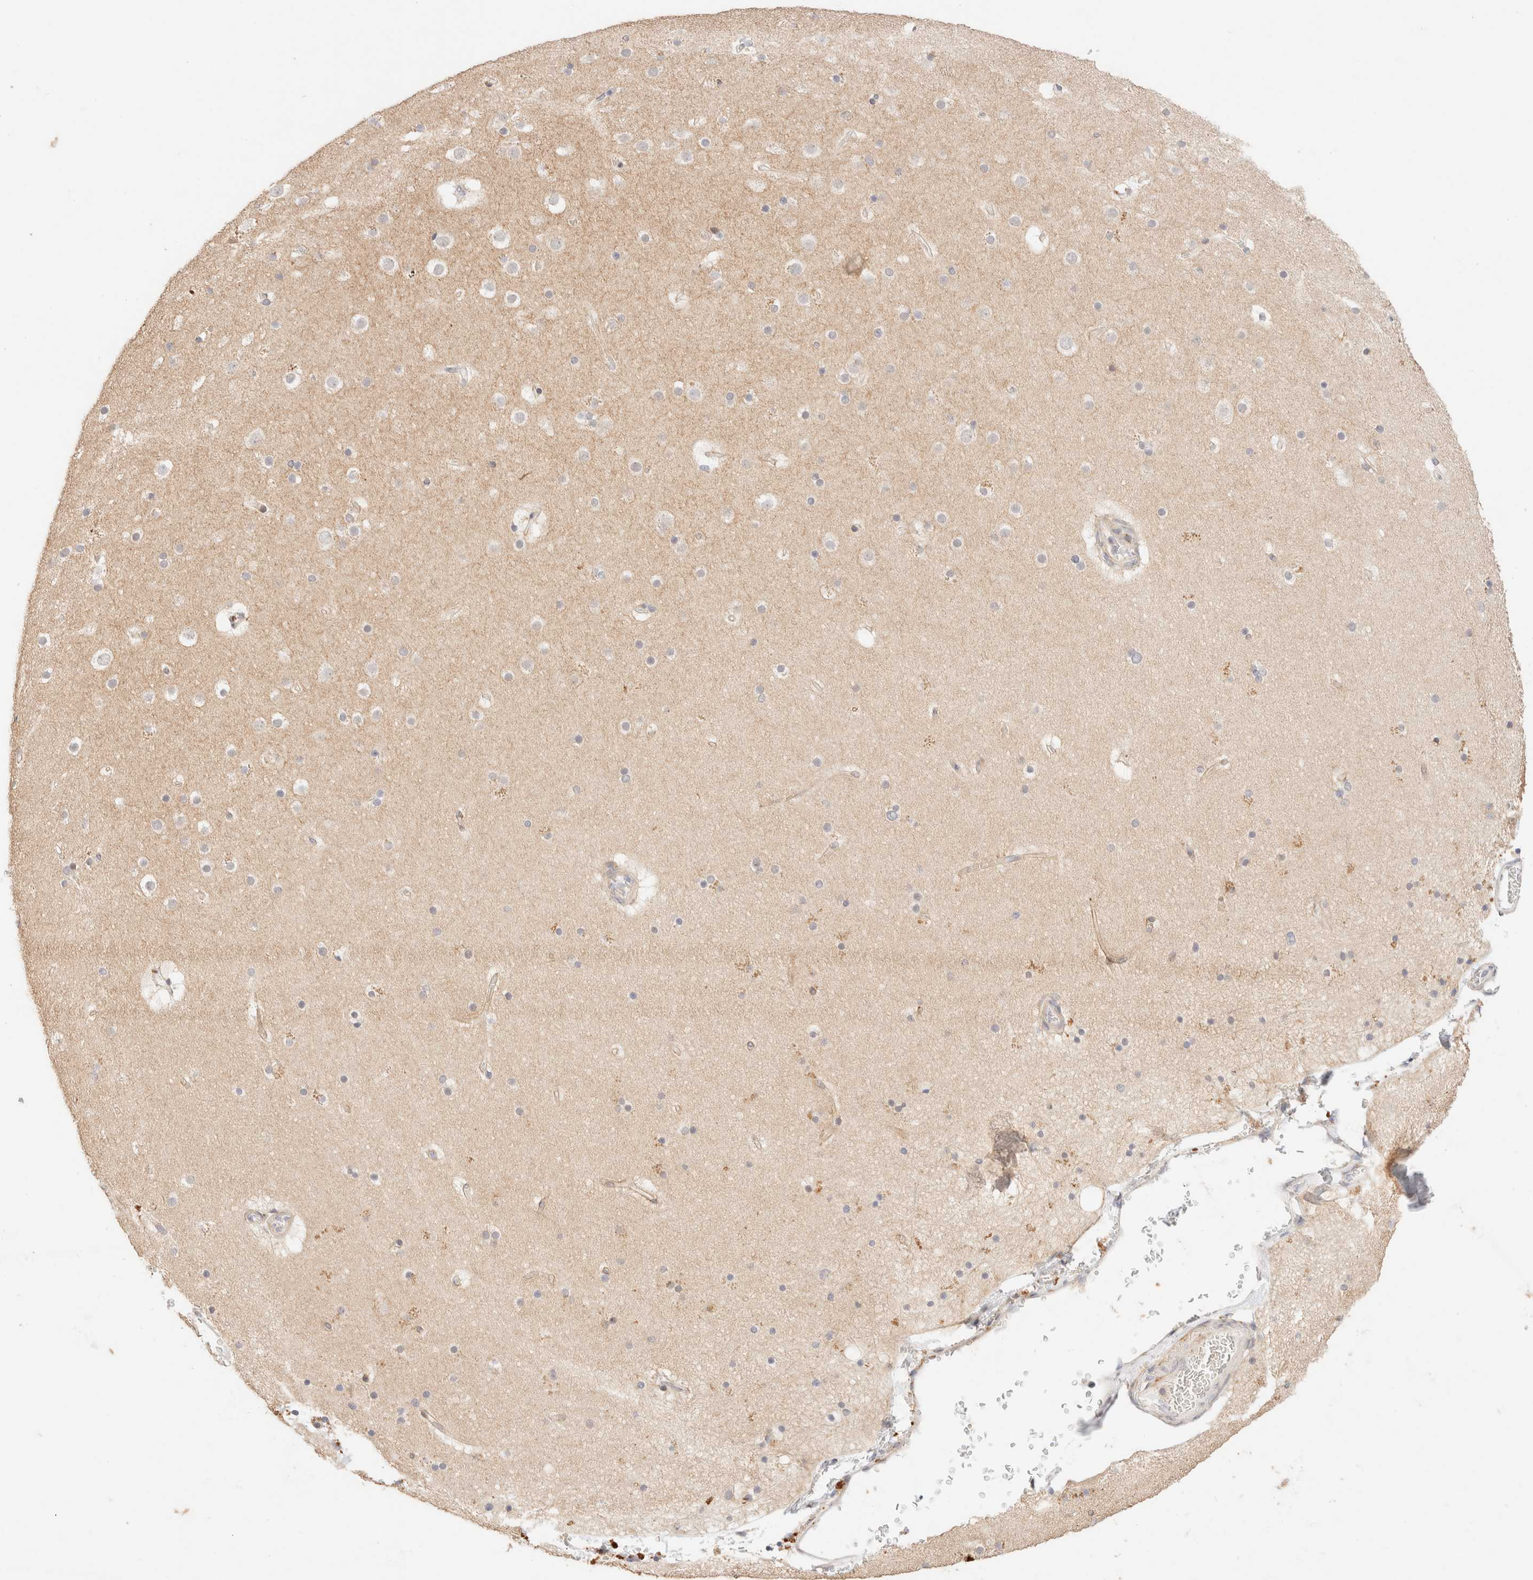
{"staining": {"intensity": "negative", "quantity": "none", "location": "none"}, "tissue": "cerebral cortex", "cell_type": "Endothelial cells", "image_type": "normal", "snomed": [{"axis": "morphology", "description": "Normal tissue, NOS"}, {"axis": "topography", "description": "Cerebral cortex"}], "caption": "Benign cerebral cortex was stained to show a protein in brown. There is no significant expression in endothelial cells. The staining was performed using DAB to visualize the protein expression in brown, while the nuclei were stained in blue with hematoxylin (Magnification: 20x).", "gene": "SNTB1", "patient": {"sex": "male", "age": 57}}